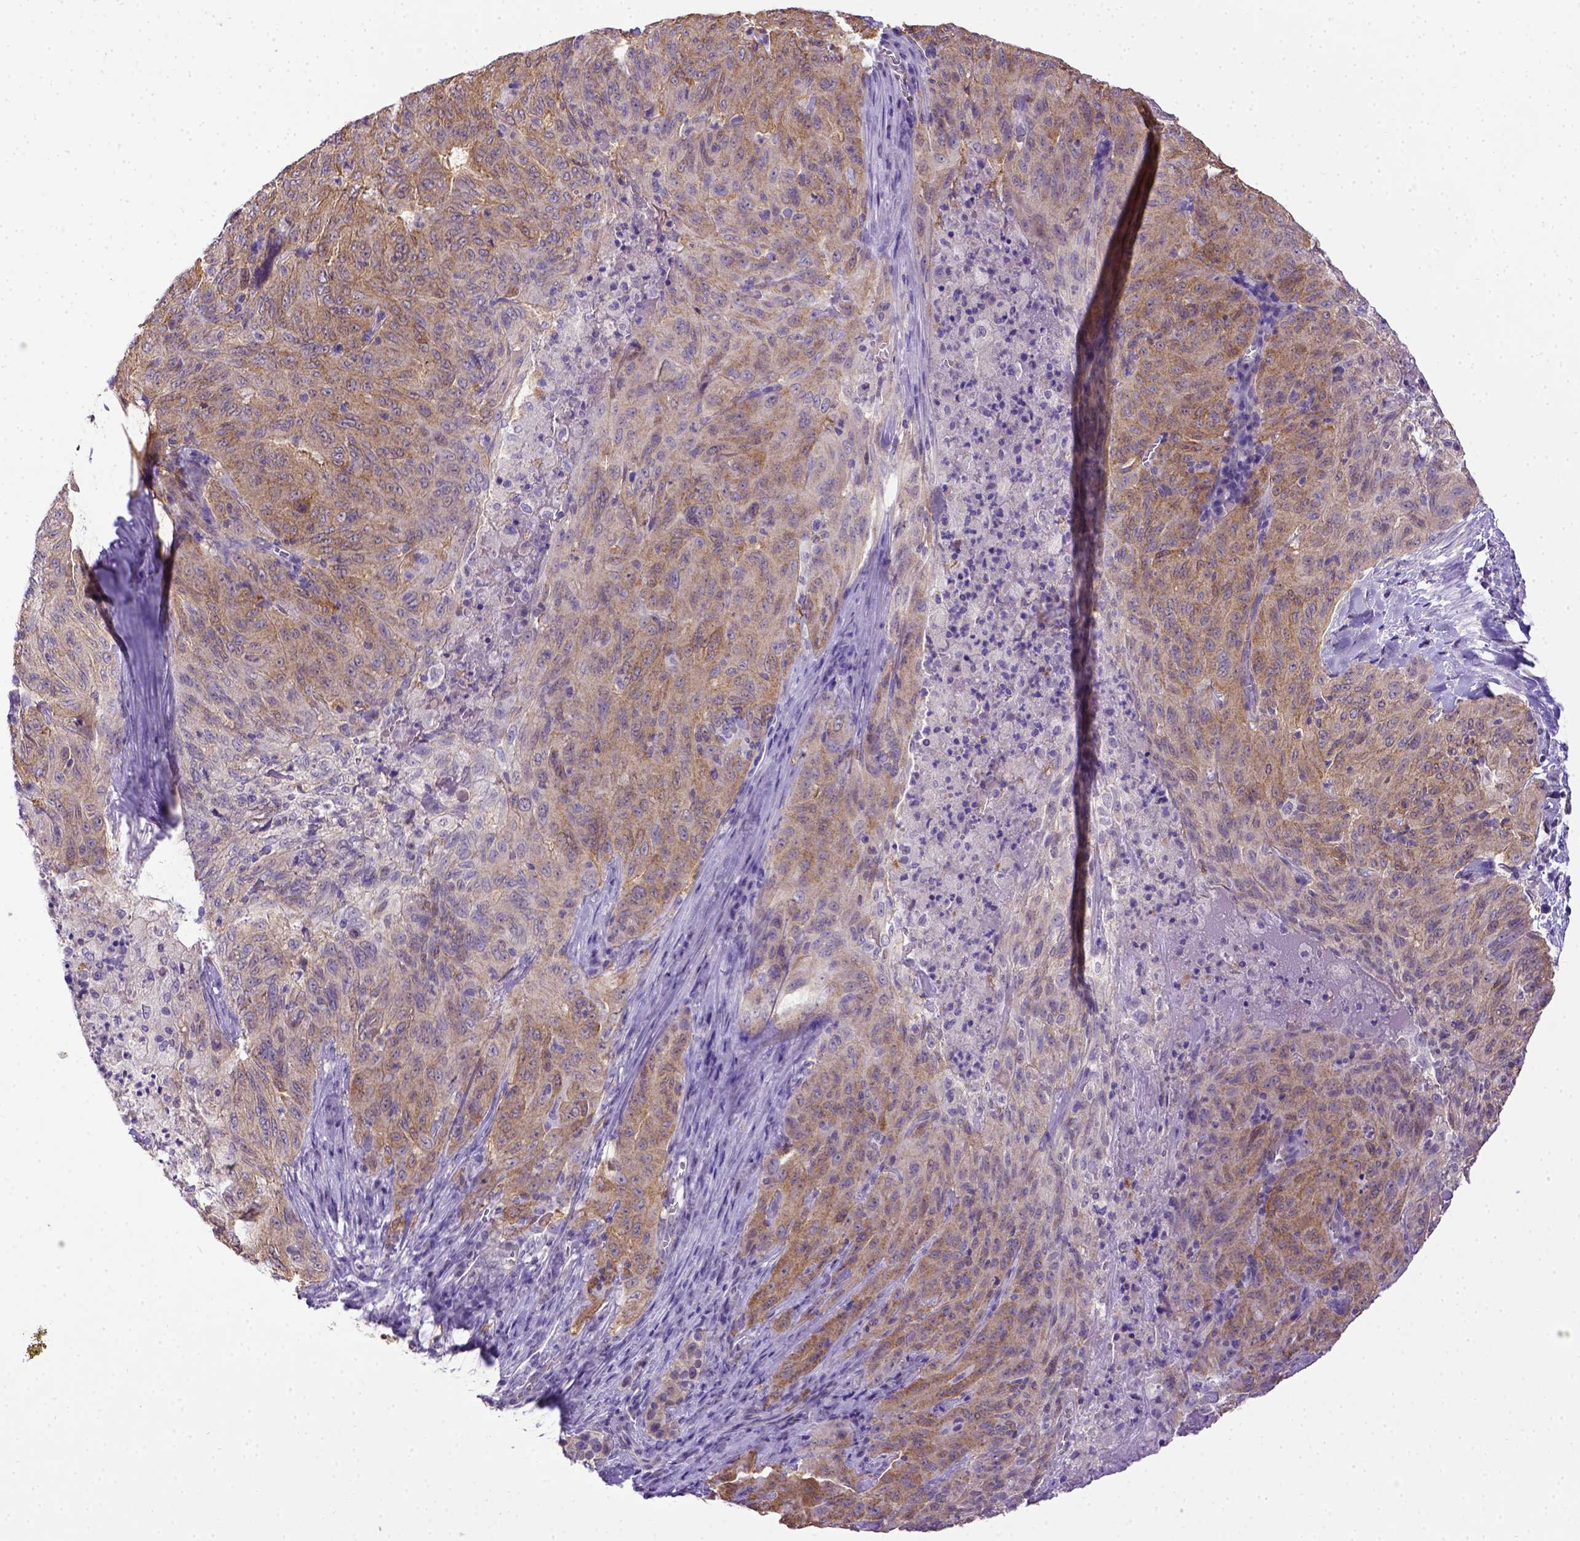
{"staining": {"intensity": "moderate", "quantity": "<25%", "location": "cytoplasmic/membranous"}, "tissue": "pancreatic cancer", "cell_type": "Tumor cells", "image_type": "cancer", "snomed": [{"axis": "morphology", "description": "Adenocarcinoma, NOS"}, {"axis": "topography", "description": "Pancreas"}], "caption": "Immunohistochemistry (IHC) of adenocarcinoma (pancreatic) shows low levels of moderate cytoplasmic/membranous expression in approximately <25% of tumor cells.", "gene": "BTN1A1", "patient": {"sex": "male", "age": 63}}